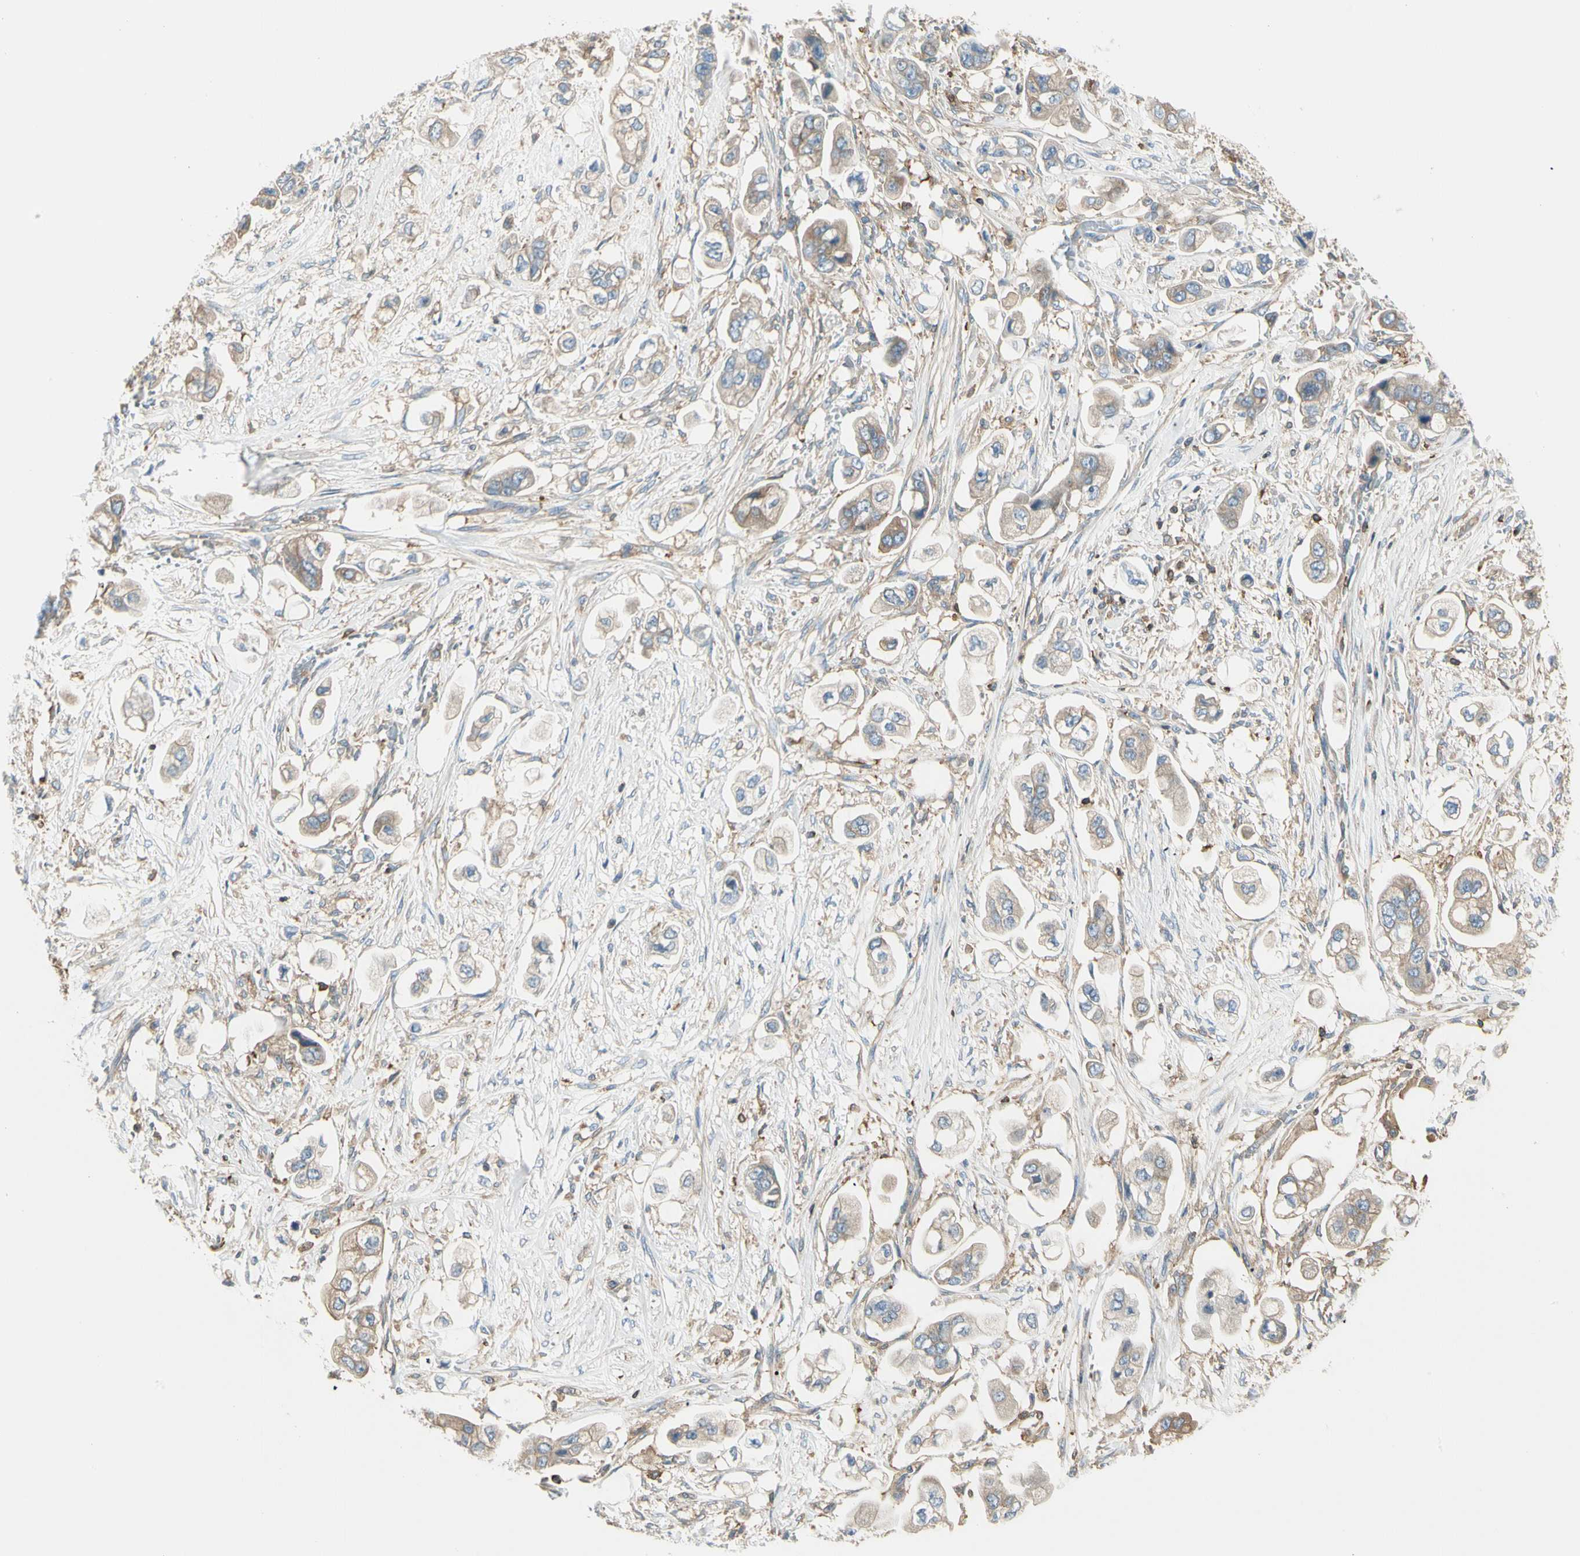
{"staining": {"intensity": "weak", "quantity": ">75%", "location": "cytoplasmic/membranous"}, "tissue": "stomach cancer", "cell_type": "Tumor cells", "image_type": "cancer", "snomed": [{"axis": "morphology", "description": "Adenocarcinoma, NOS"}, {"axis": "topography", "description": "Stomach"}], "caption": "Immunohistochemistry (IHC) of human stomach adenocarcinoma shows low levels of weak cytoplasmic/membranous expression in about >75% of tumor cells. Ihc stains the protein in brown and the nuclei are stained blue.", "gene": "CAPZA2", "patient": {"sex": "male", "age": 62}}